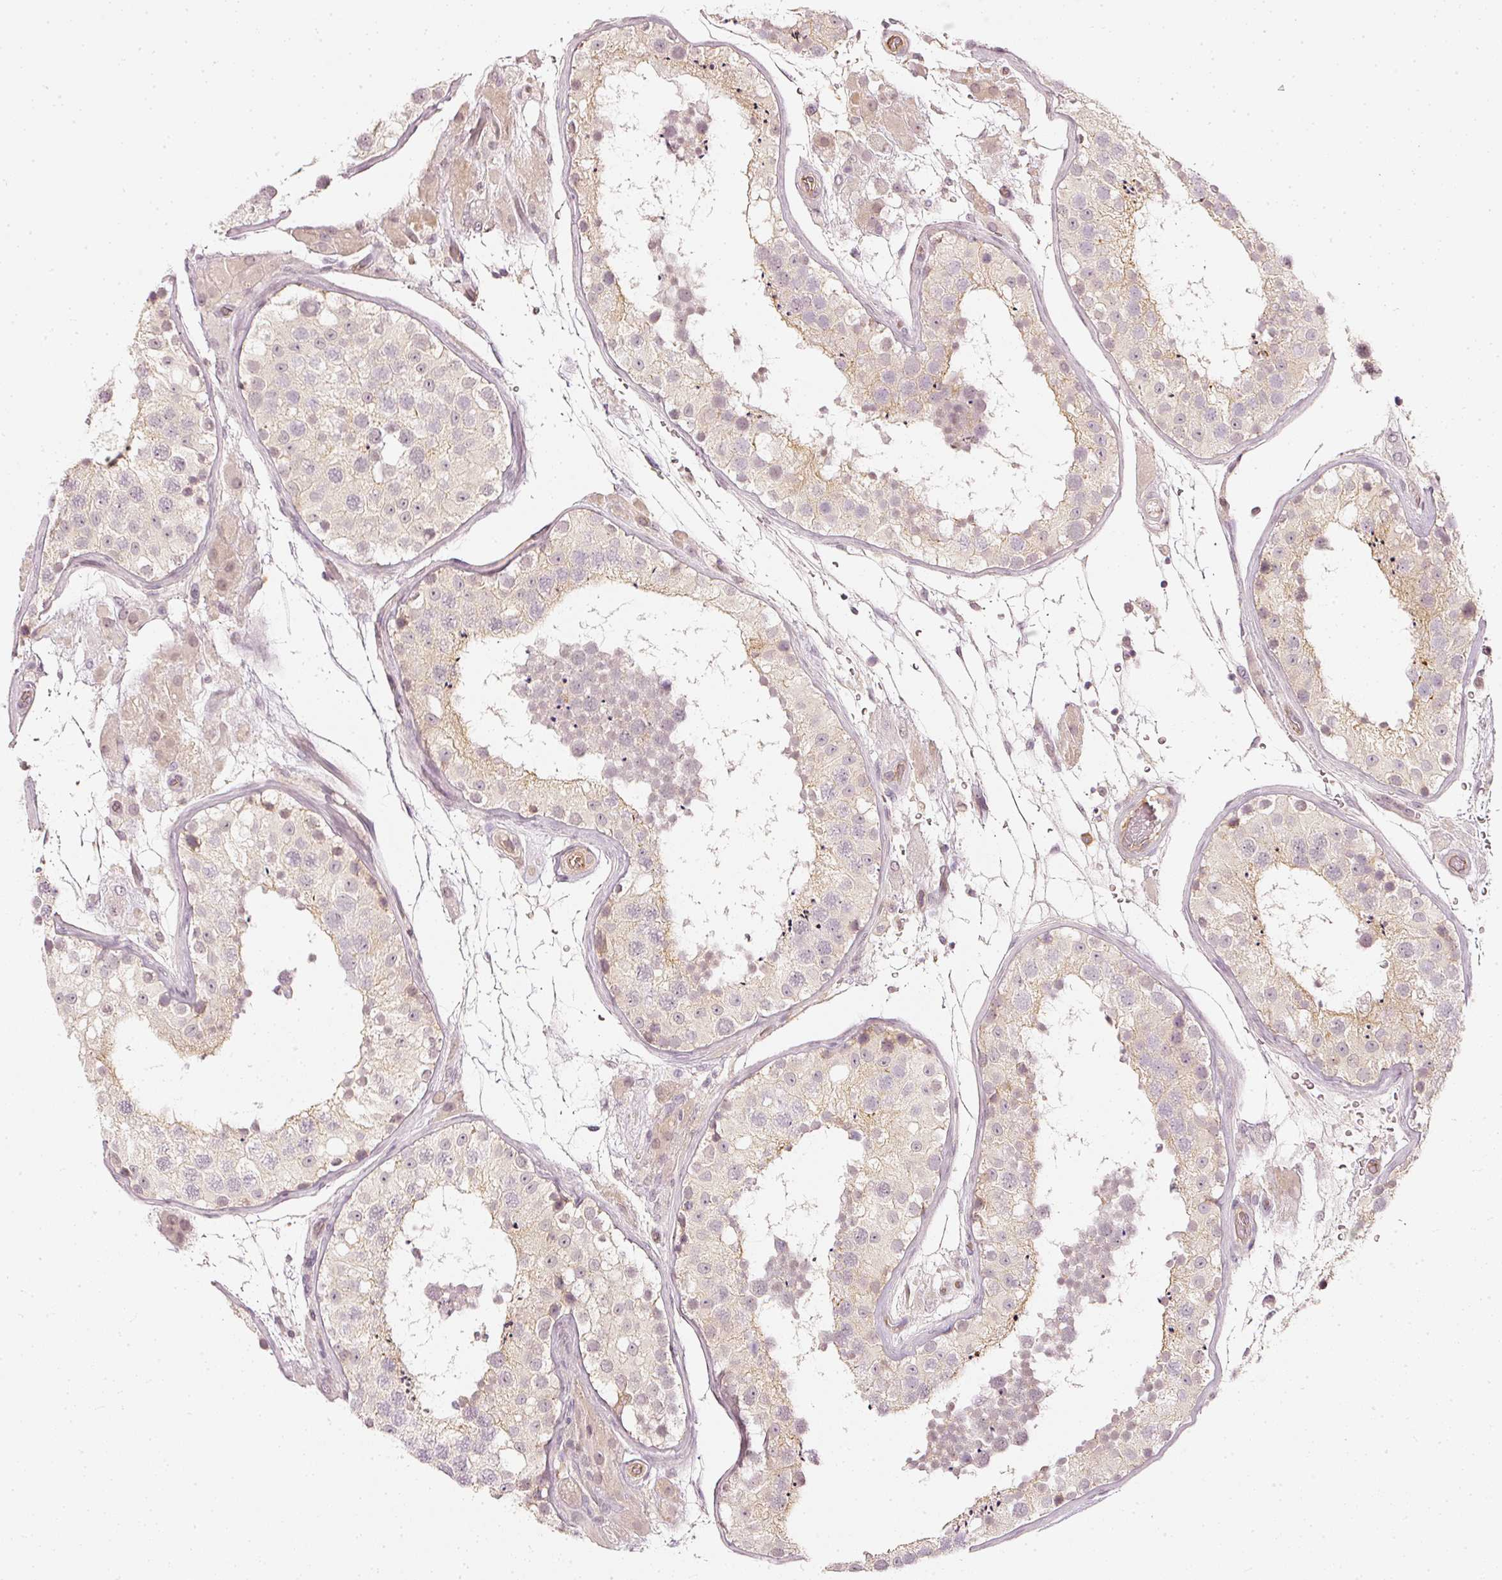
{"staining": {"intensity": "weak", "quantity": "<25%", "location": "cytoplasmic/membranous"}, "tissue": "testis", "cell_type": "Cells in seminiferous ducts", "image_type": "normal", "snomed": [{"axis": "morphology", "description": "Normal tissue, NOS"}, {"axis": "topography", "description": "Testis"}], "caption": "Immunohistochemistry photomicrograph of normal human testis stained for a protein (brown), which demonstrates no expression in cells in seminiferous ducts.", "gene": "DRD2", "patient": {"sex": "male", "age": 26}}